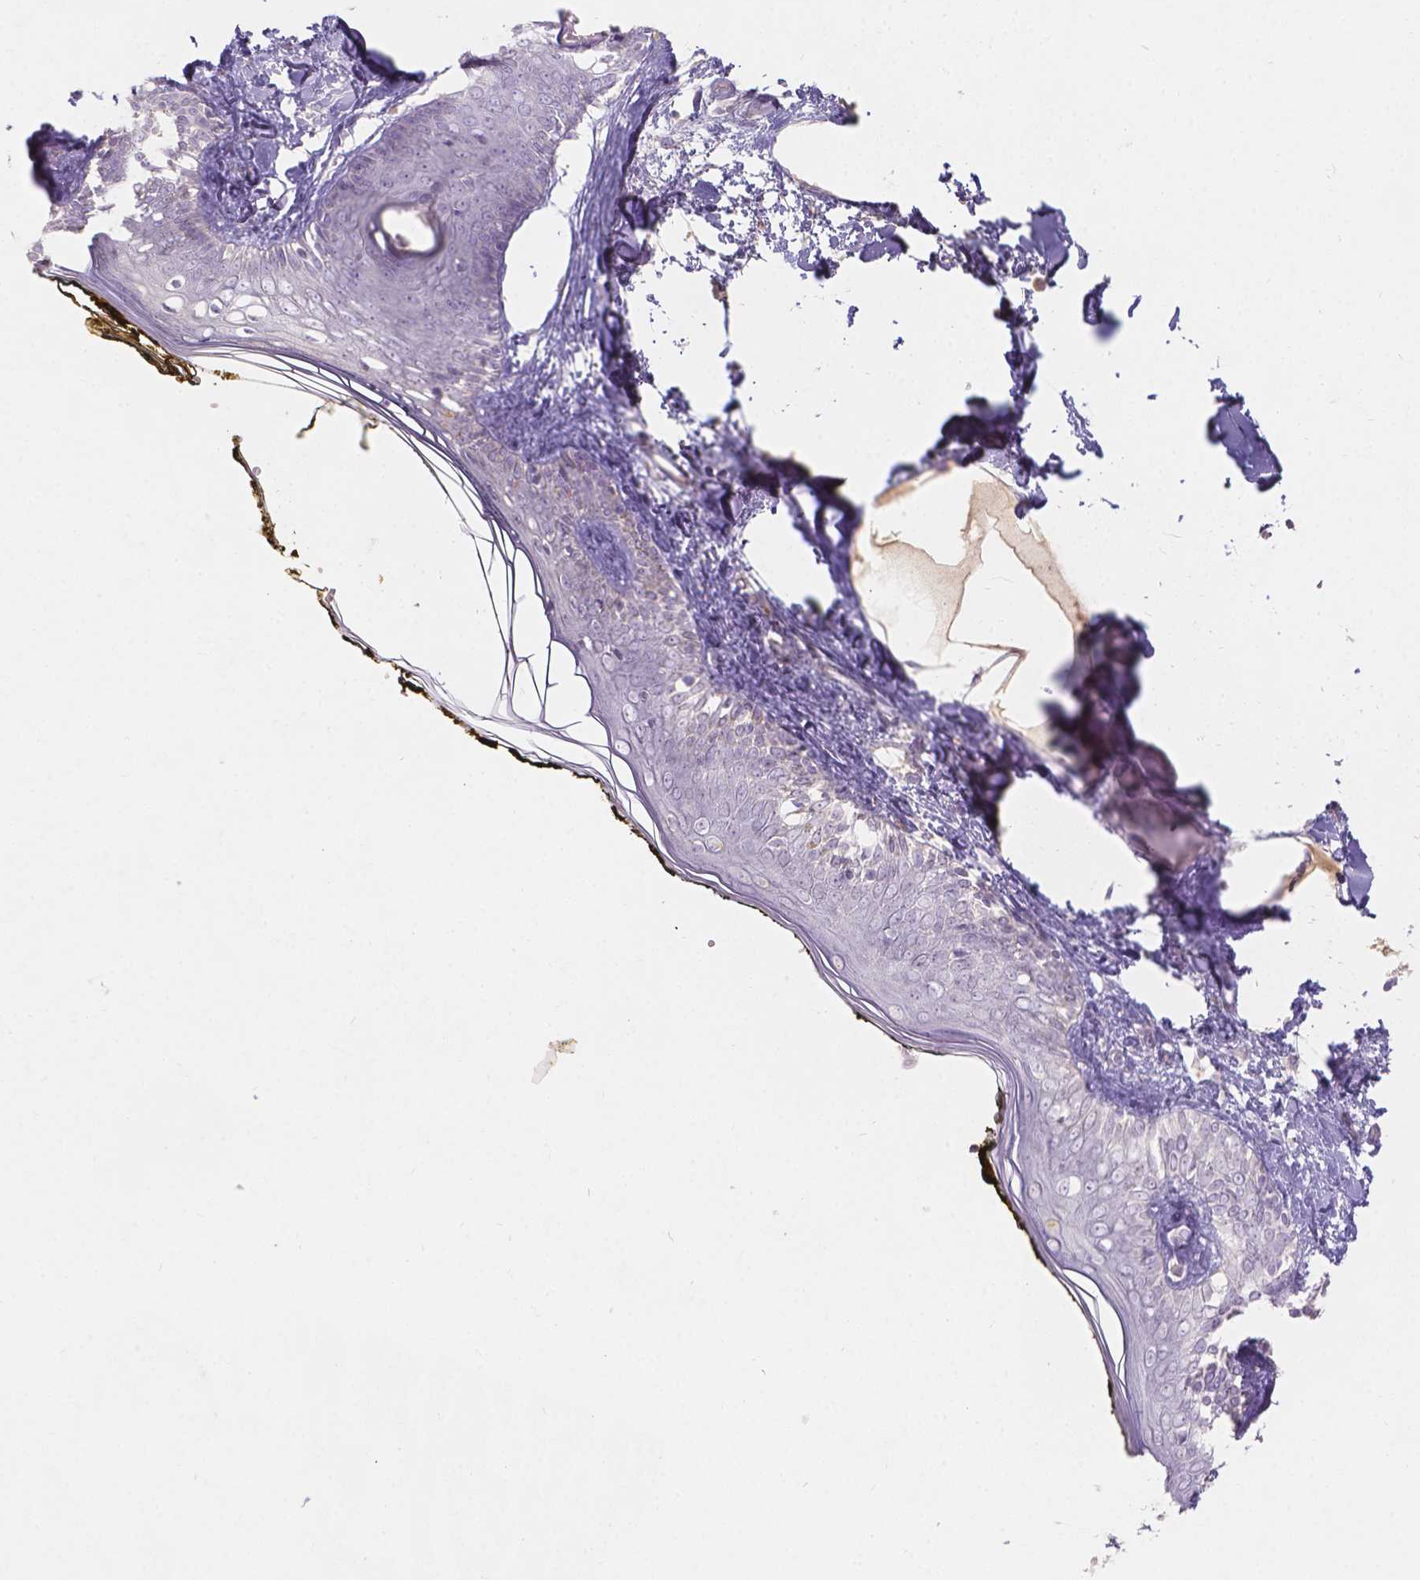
{"staining": {"intensity": "negative", "quantity": "none", "location": "none"}, "tissue": "skin", "cell_type": "Fibroblasts", "image_type": "normal", "snomed": [{"axis": "morphology", "description": "Normal tissue, NOS"}, {"axis": "topography", "description": "Skin"}], "caption": "The histopathology image reveals no staining of fibroblasts in benign skin.", "gene": "DCAF4L1", "patient": {"sex": "male", "age": 76}}